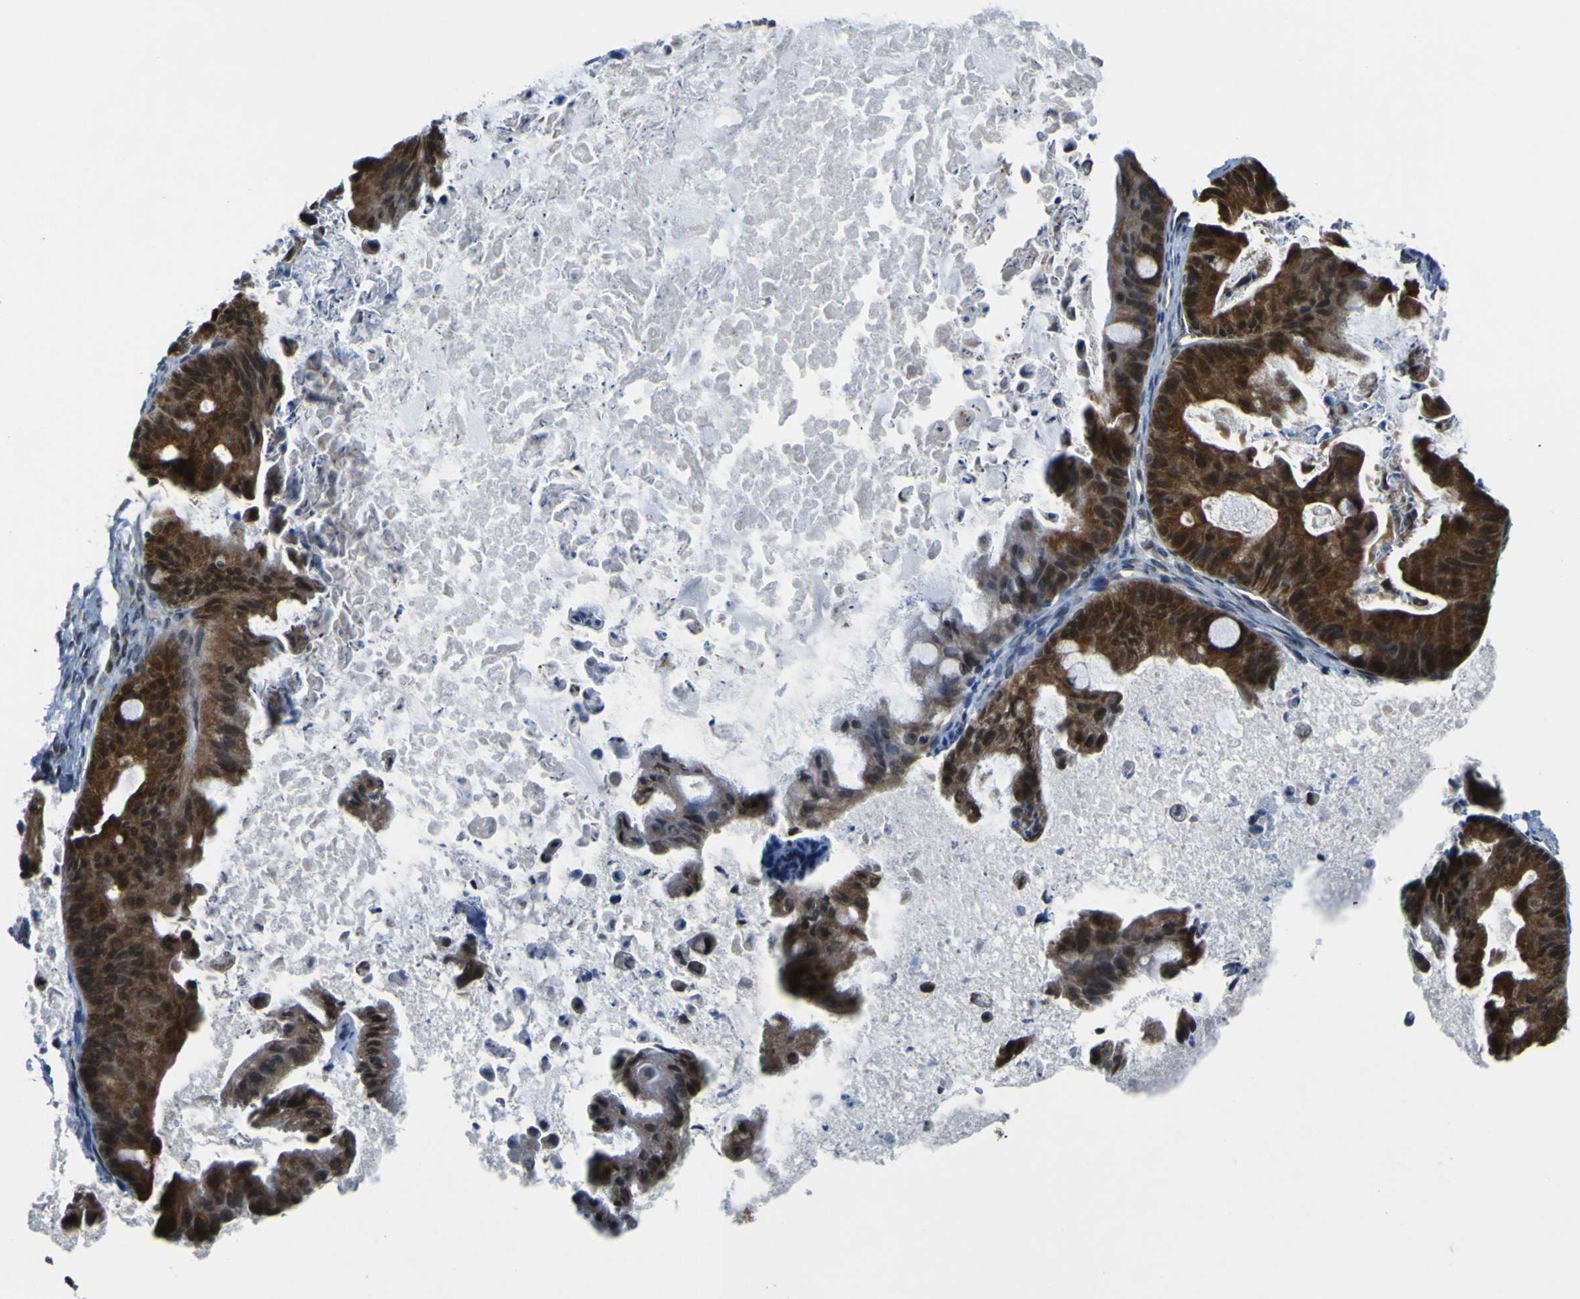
{"staining": {"intensity": "strong", "quantity": ">75%", "location": "cytoplasmic/membranous"}, "tissue": "ovarian cancer", "cell_type": "Tumor cells", "image_type": "cancer", "snomed": [{"axis": "morphology", "description": "Cystadenocarcinoma, mucinous, NOS"}, {"axis": "topography", "description": "Ovary"}], "caption": "This image exhibits immunohistochemistry staining of human ovarian cancer, with high strong cytoplasmic/membranous expression in about >75% of tumor cells.", "gene": "KDM7A", "patient": {"sex": "female", "age": 37}}